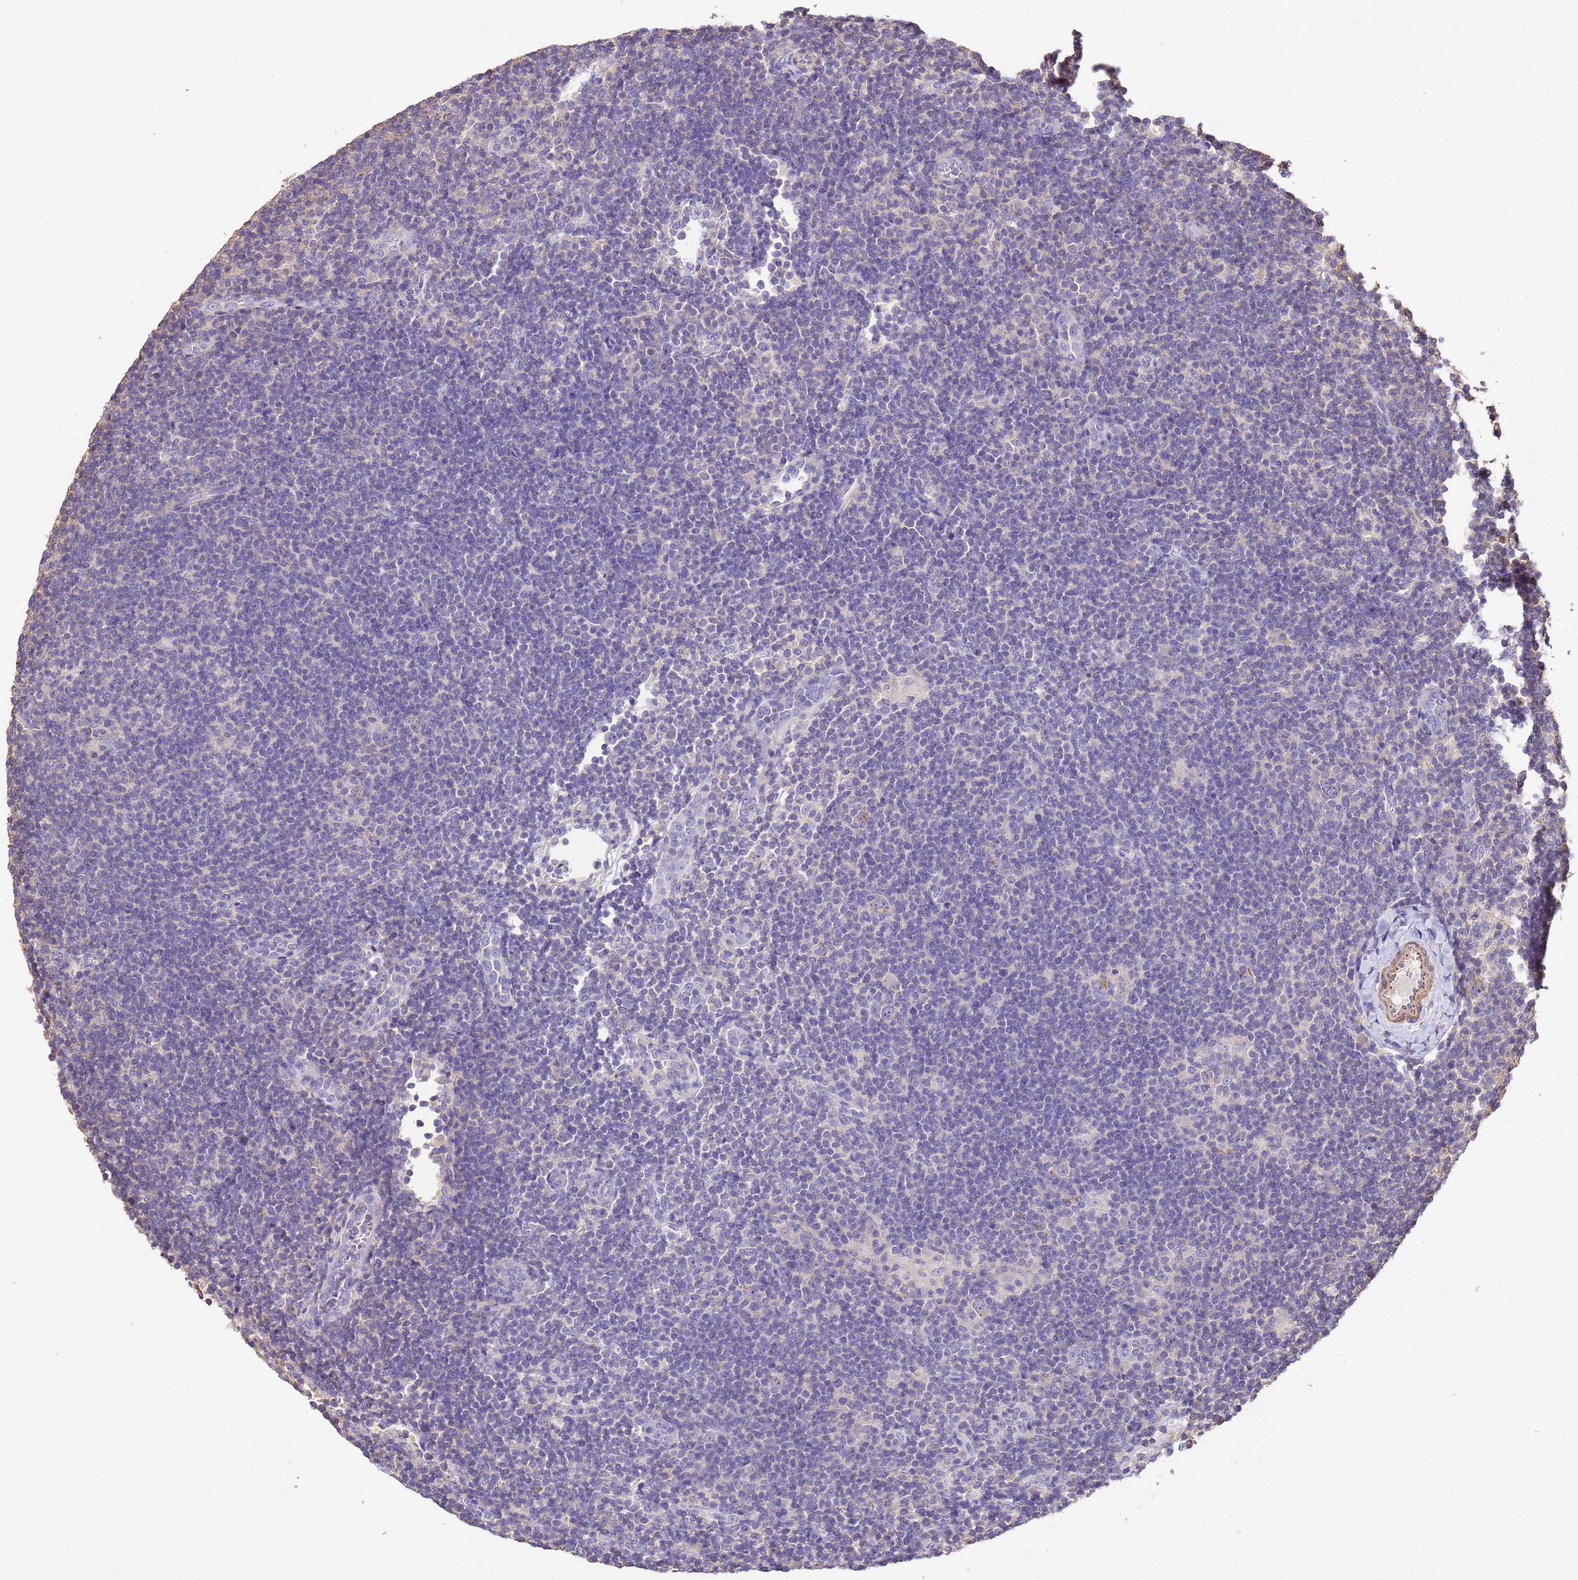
{"staining": {"intensity": "negative", "quantity": "none", "location": "none"}, "tissue": "lymphoma", "cell_type": "Tumor cells", "image_type": "cancer", "snomed": [{"axis": "morphology", "description": "Hodgkin's disease, NOS"}, {"axis": "topography", "description": "Lymph node"}], "caption": "Hodgkin's disease was stained to show a protein in brown. There is no significant expression in tumor cells.", "gene": "WDR64", "patient": {"sex": "female", "age": 57}}